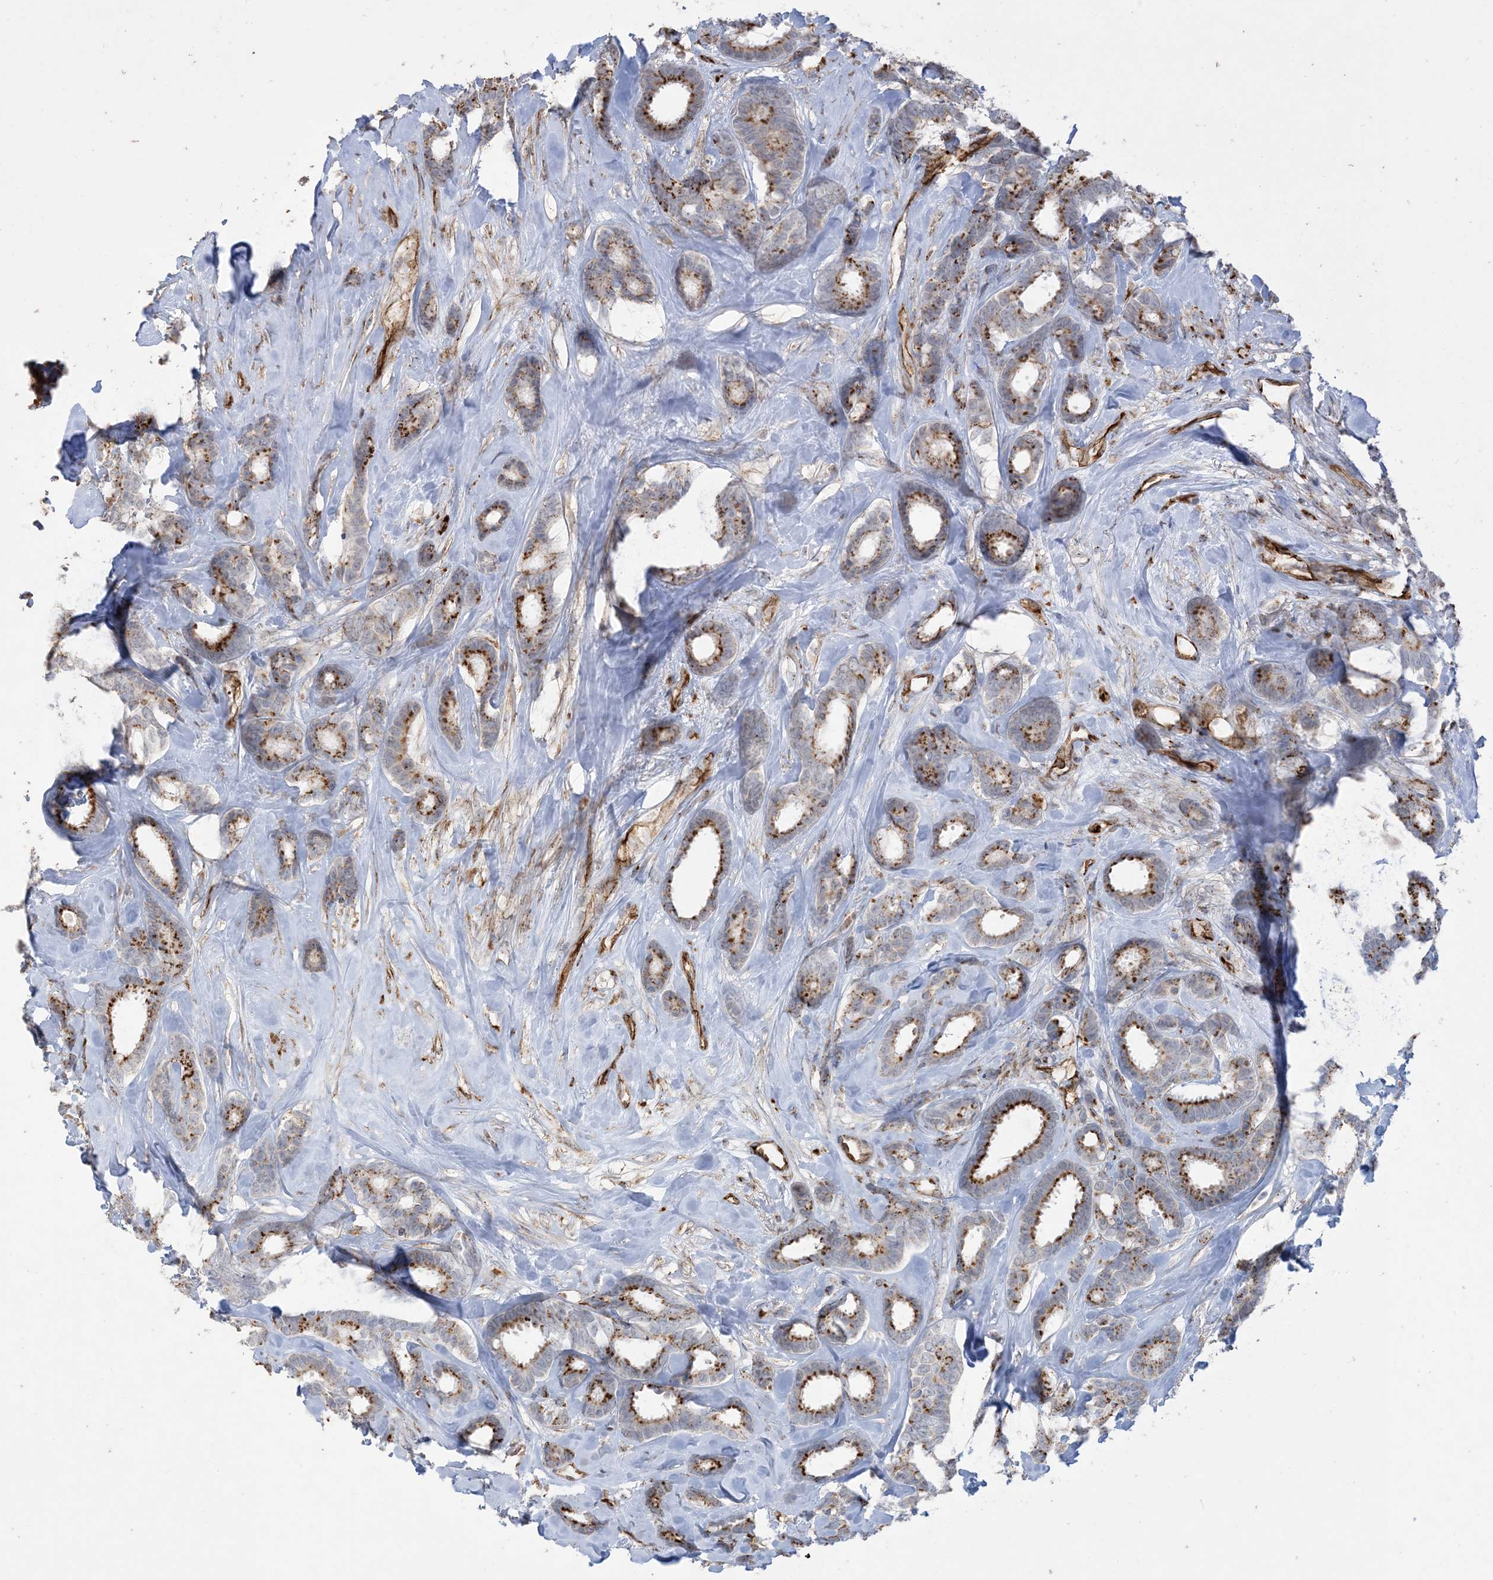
{"staining": {"intensity": "strong", "quantity": "25%-75%", "location": "cytoplasmic/membranous"}, "tissue": "breast cancer", "cell_type": "Tumor cells", "image_type": "cancer", "snomed": [{"axis": "morphology", "description": "Duct carcinoma"}, {"axis": "topography", "description": "Breast"}], "caption": "There is high levels of strong cytoplasmic/membranous expression in tumor cells of breast cancer, as demonstrated by immunohistochemical staining (brown color).", "gene": "AGA", "patient": {"sex": "female", "age": 87}}